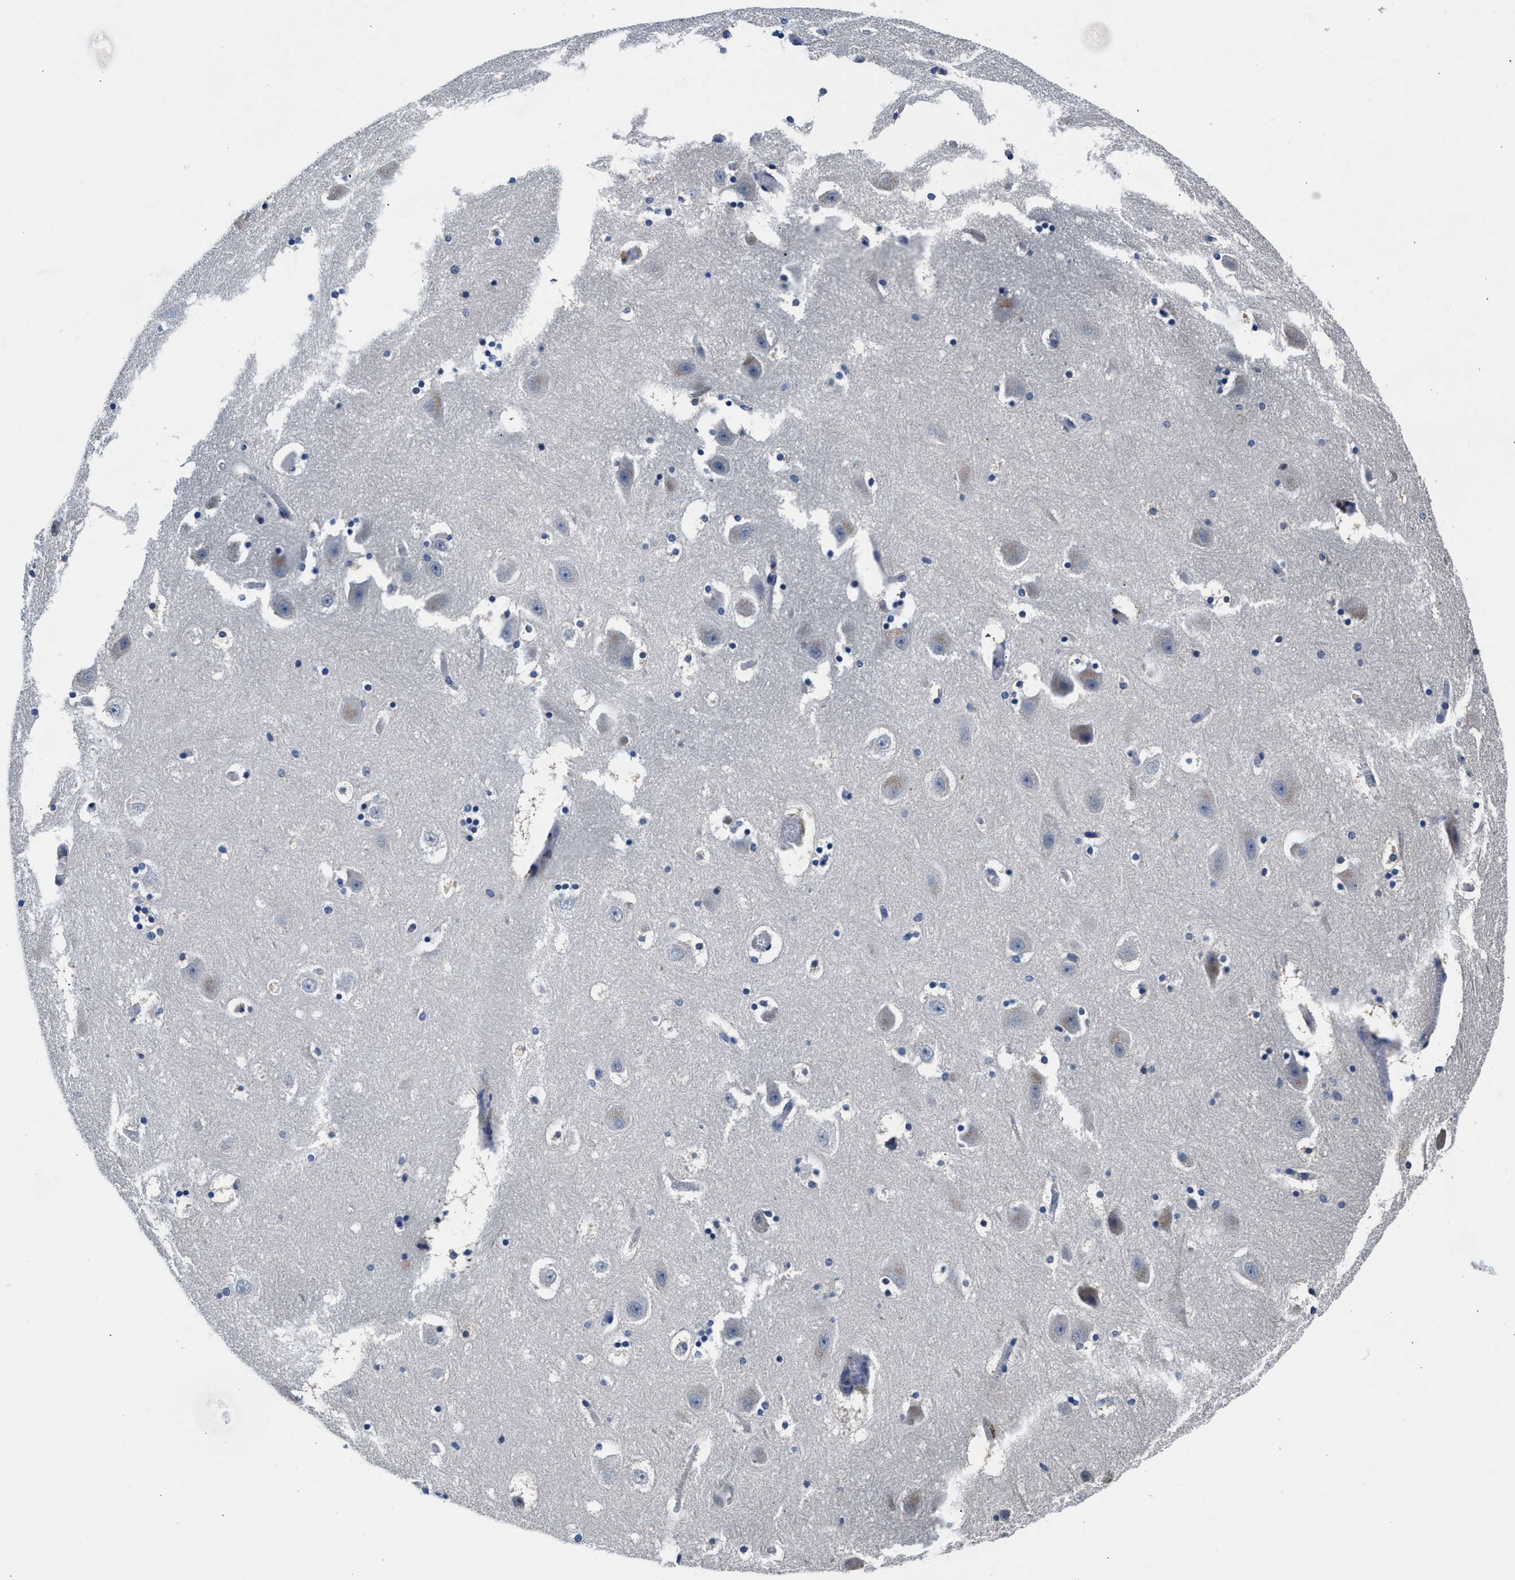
{"staining": {"intensity": "moderate", "quantity": "<25%", "location": "cytoplasmic/membranous"}, "tissue": "hippocampus", "cell_type": "Glial cells", "image_type": "normal", "snomed": [{"axis": "morphology", "description": "Normal tissue, NOS"}, {"axis": "topography", "description": "Hippocampus"}], "caption": "Glial cells display moderate cytoplasmic/membranous staining in approximately <25% of cells in normal hippocampus.", "gene": "GSTM1", "patient": {"sex": "male", "age": 45}}